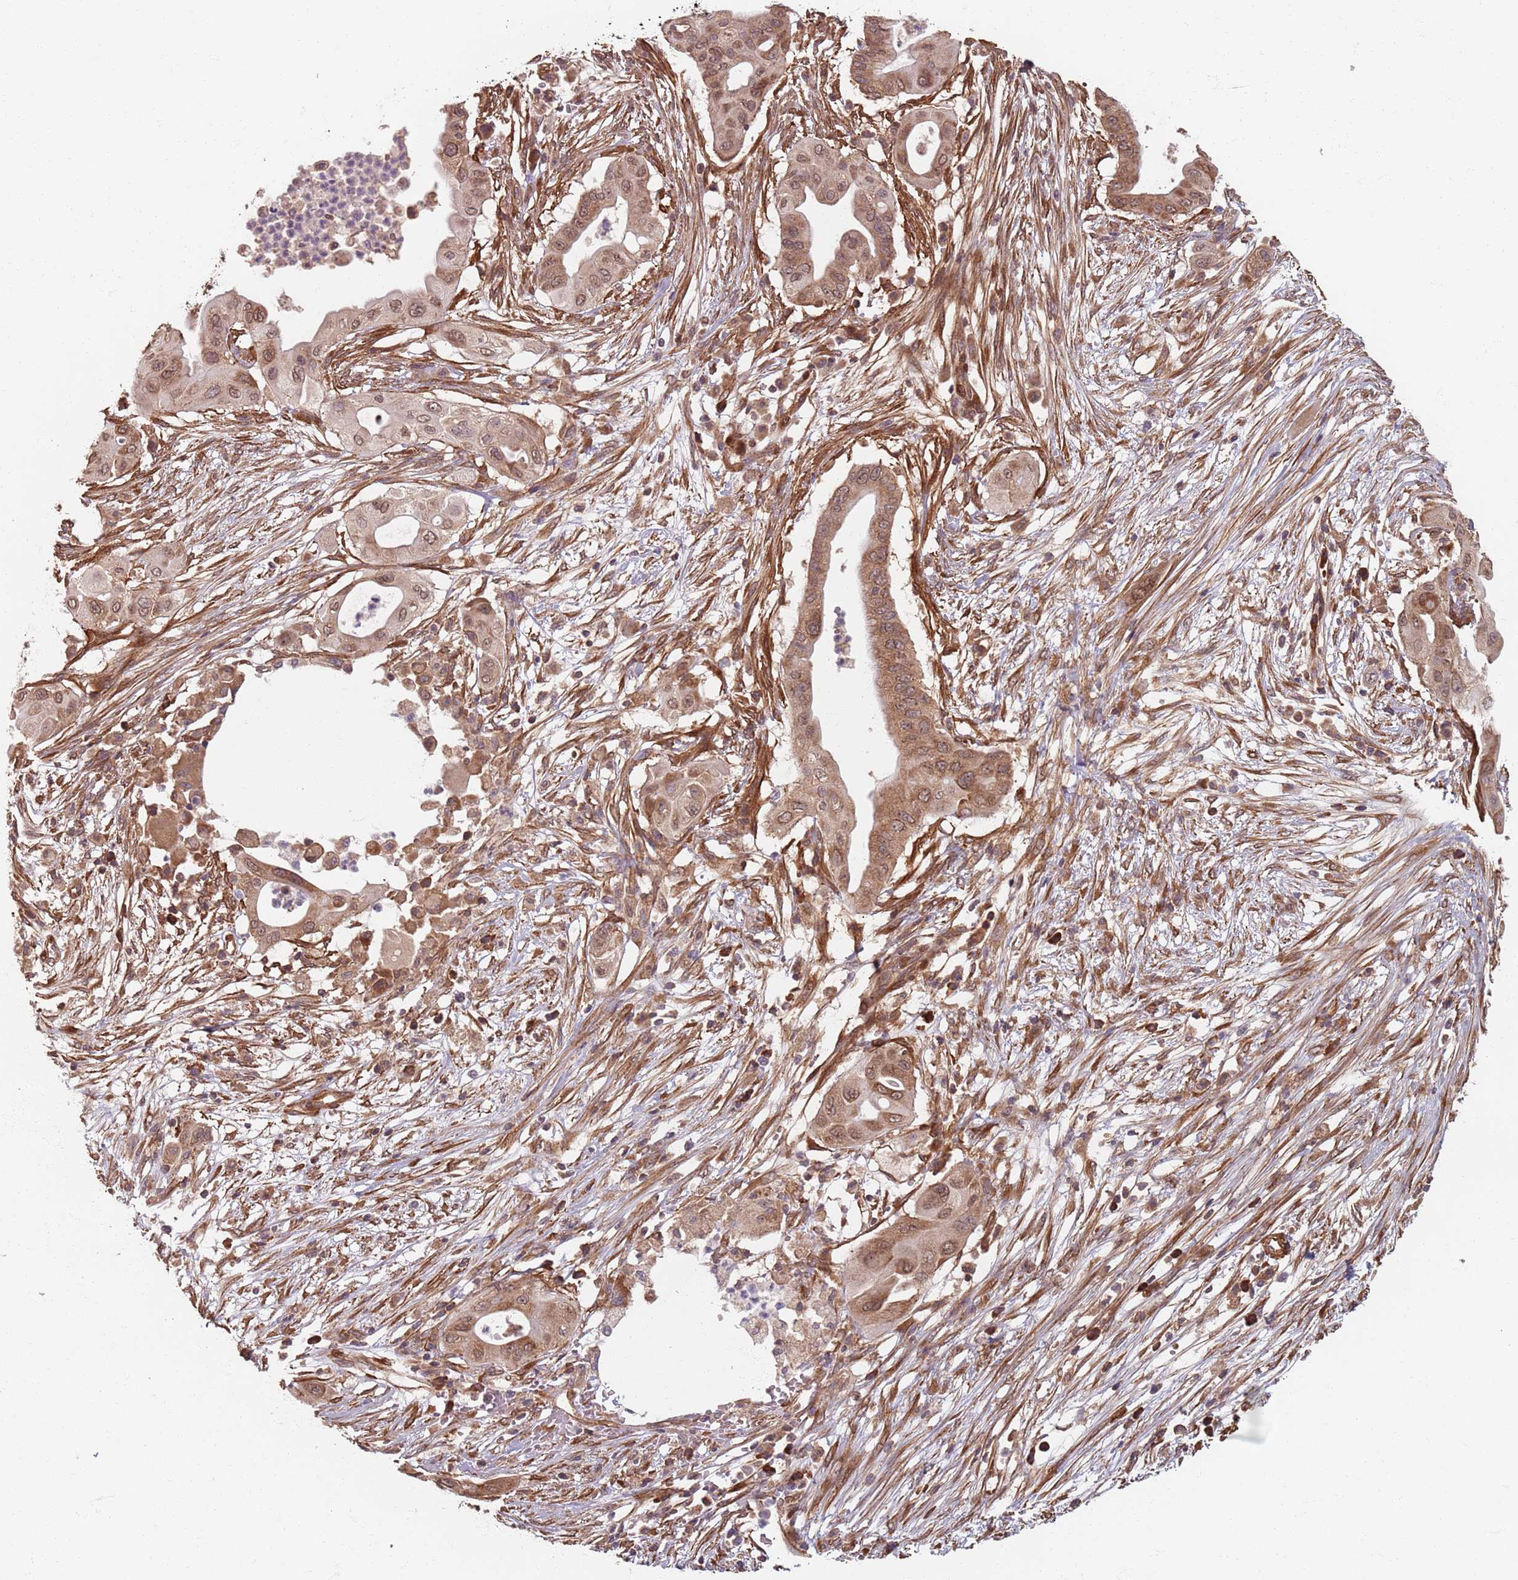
{"staining": {"intensity": "moderate", "quantity": ">75%", "location": "cytoplasmic/membranous,nuclear"}, "tissue": "pancreatic cancer", "cell_type": "Tumor cells", "image_type": "cancer", "snomed": [{"axis": "morphology", "description": "Adenocarcinoma, NOS"}, {"axis": "topography", "description": "Pancreas"}], "caption": "The photomicrograph demonstrates staining of pancreatic adenocarcinoma, revealing moderate cytoplasmic/membranous and nuclear protein expression (brown color) within tumor cells.", "gene": "NOTCH3", "patient": {"sex": "male", "age": 68}}